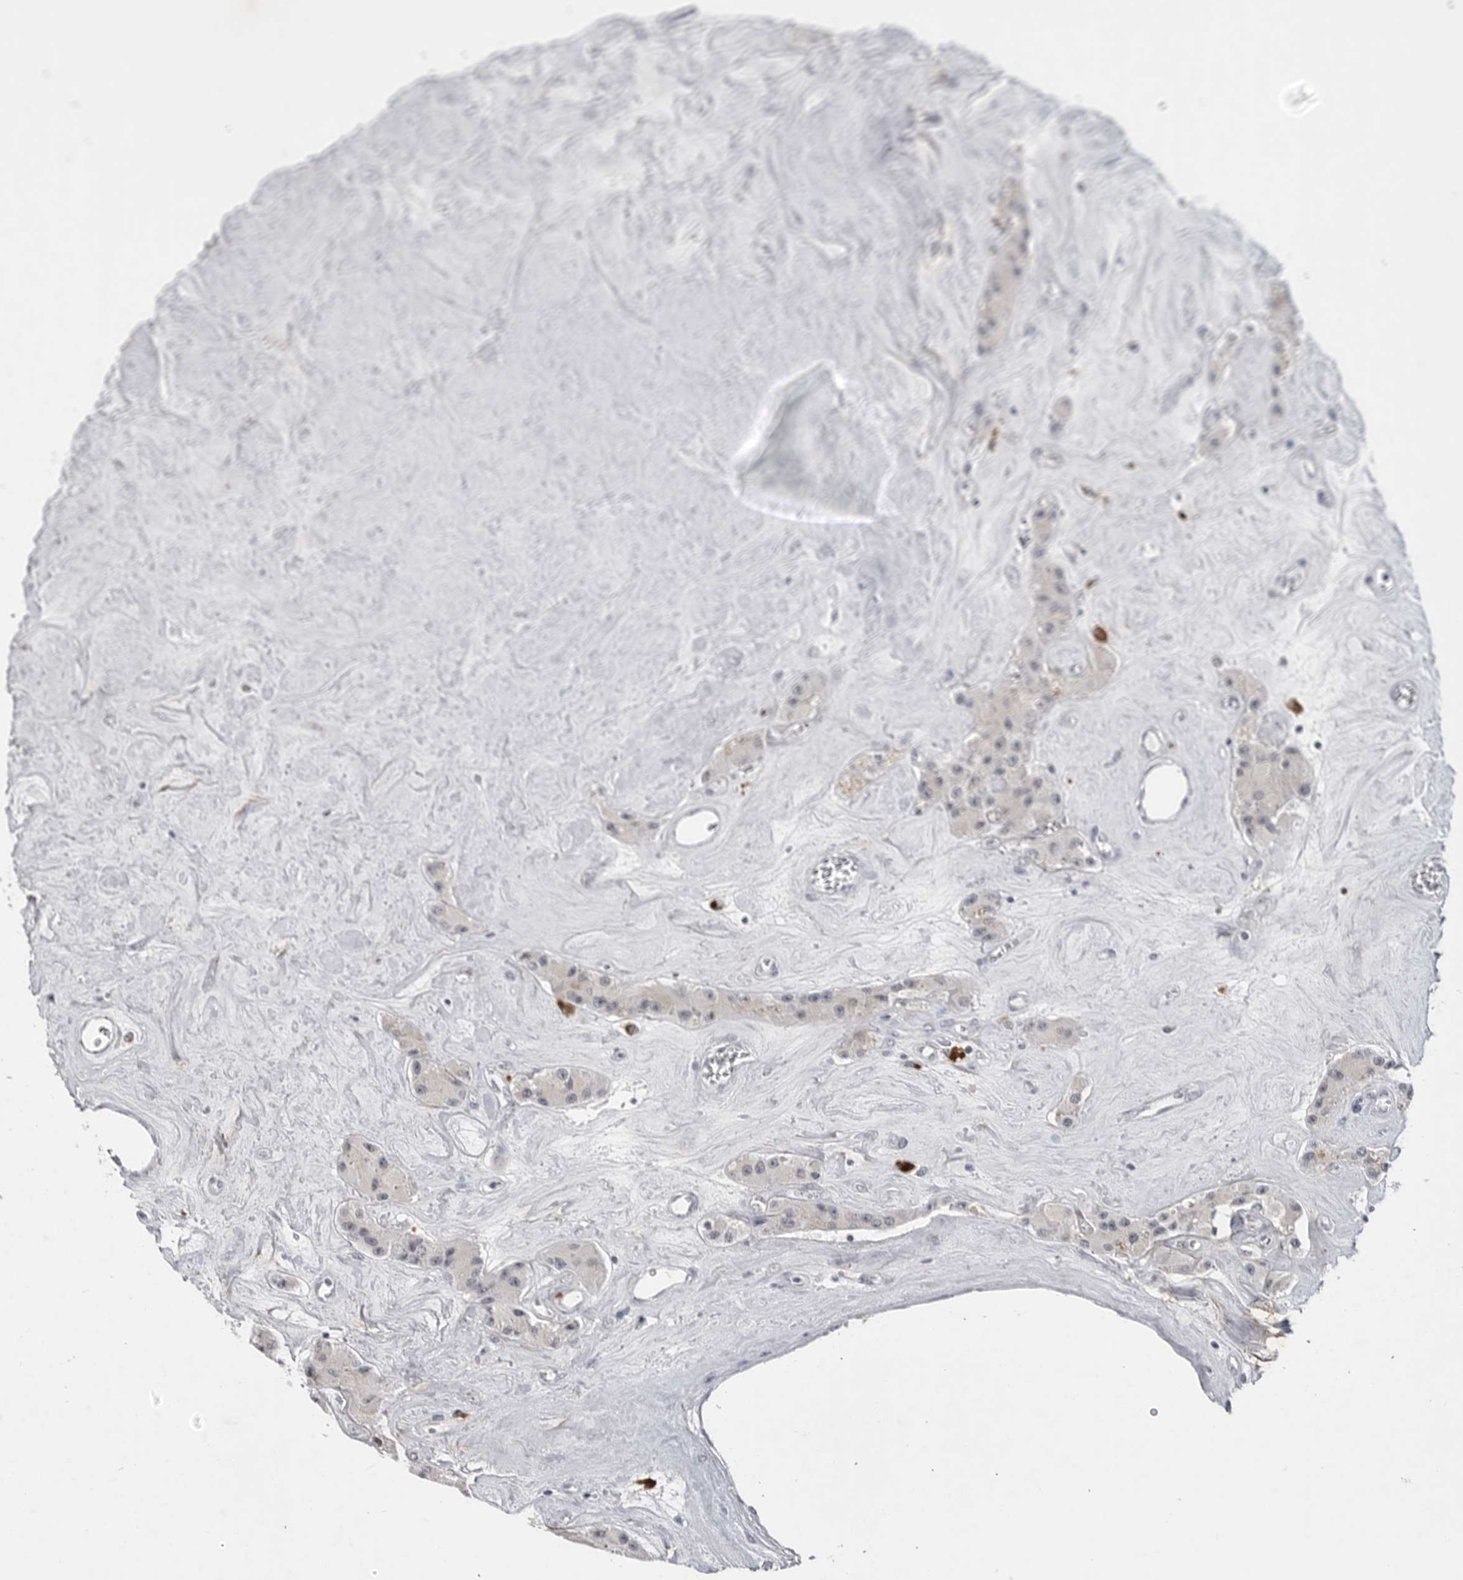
{"staining": {"intensity": "negative", "quantity": "none", "location": "none"}, "tissue": "carcinoid", "cell_type": "Tumor cells", "image_type": "cancer", "snomed": [{"axis": "morphology", "description": "Carcinoid, malignant, NOS"}, {"axis": "topography", "description": "Pancreas"}], "caption": "DAB immunohistochemical staining of human carcinoid reveals no significant staining in tumor cells.", "gene": "RRM1", "patient": {"sex": "male", "age": 41}}